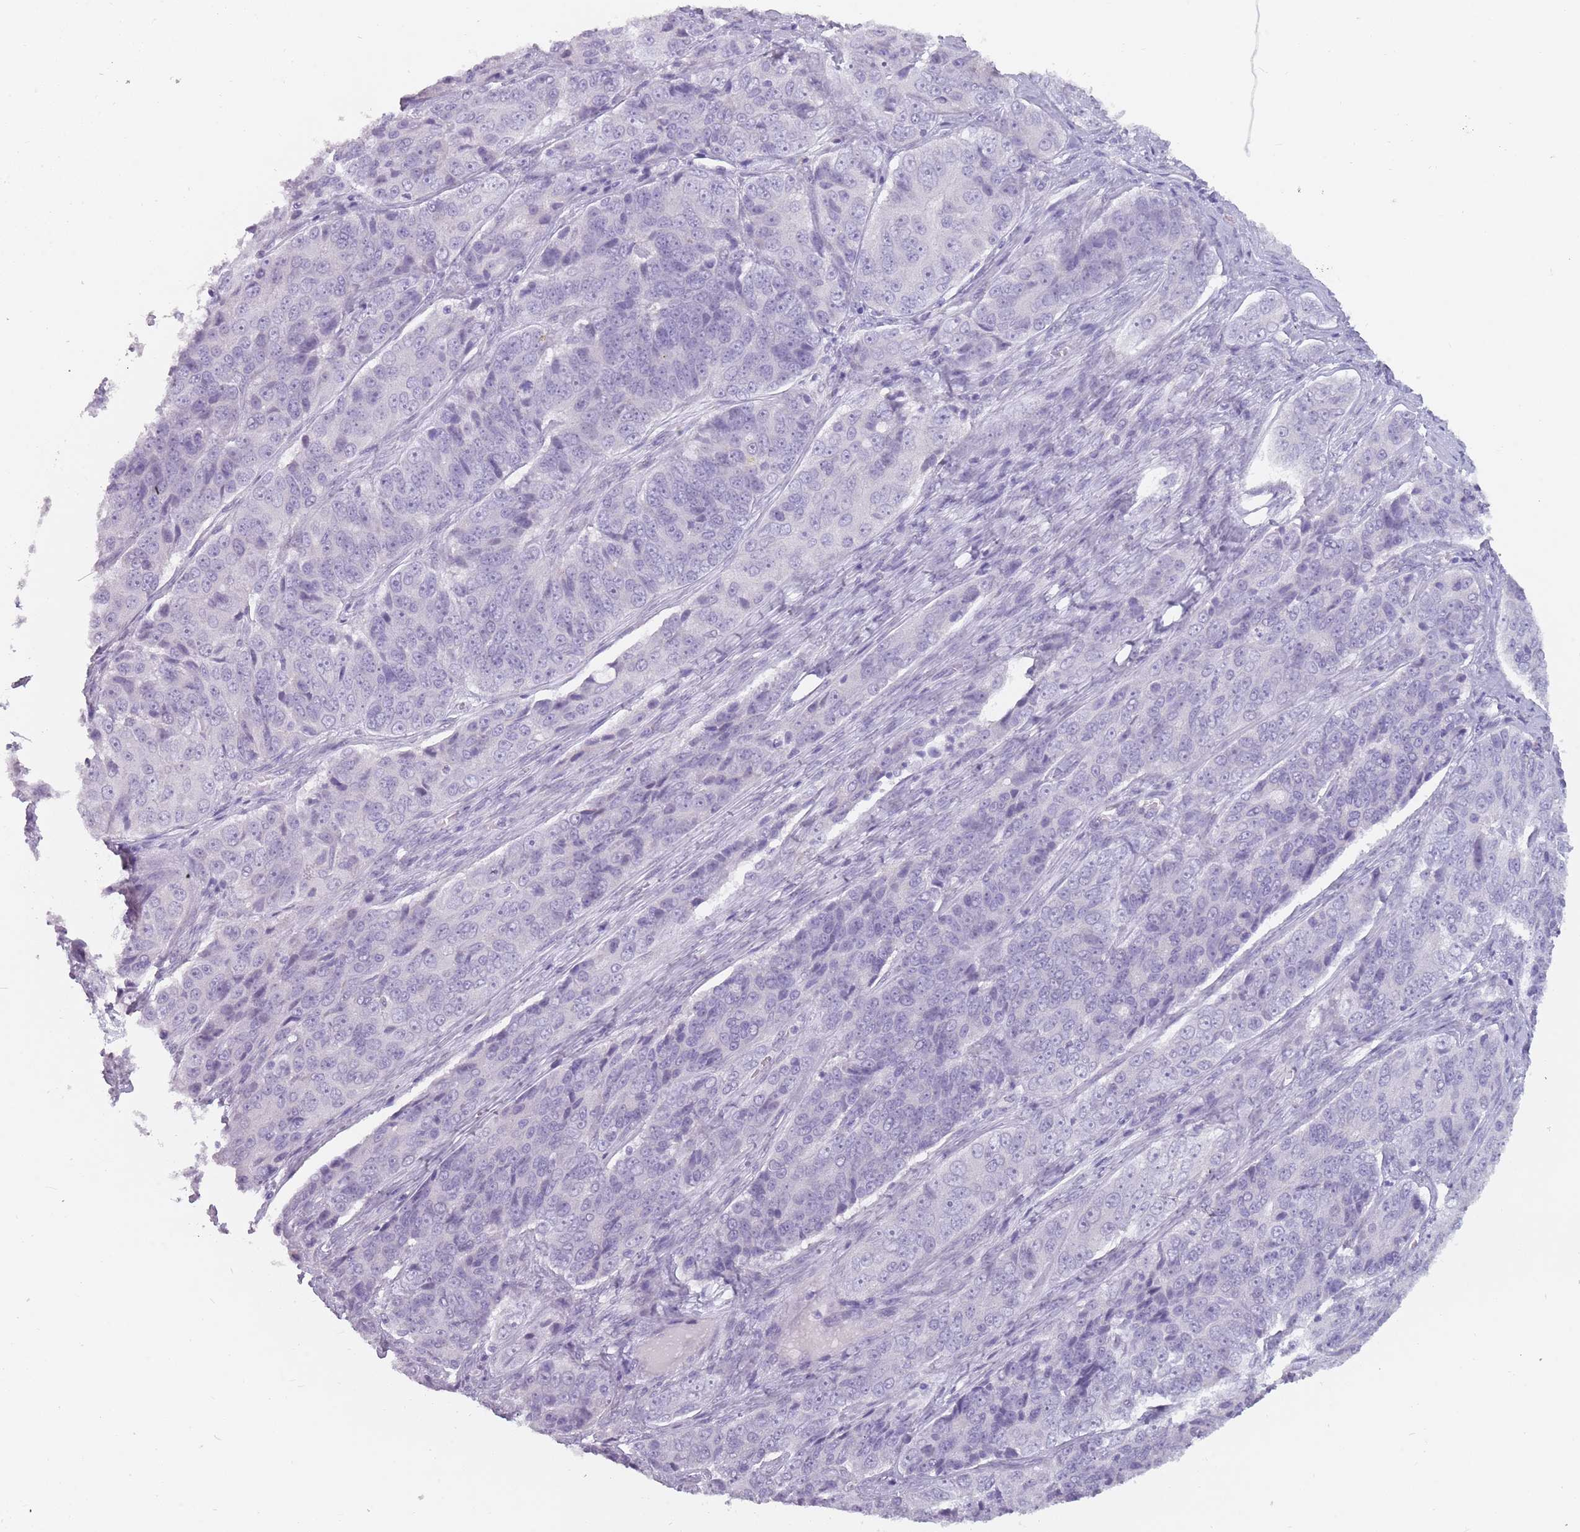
{"staining": {"intensity": "negative", "quantity": "none", "location": "none"}, "tissue": "ovarian cancer", "cell_type": "Tumor cells", "image_type": "cancer", "snomed": [{"axis": "morphology", "description": "Carcinoma, endometroid"}, {"axis": "topography", "description": "Ovary"}], "caption": "Immunohistochemistry image of human endometroid carcinoma (ovarian) stained for a protein (brown), which exhibits no positivity in tumor cells.", "gene": "DDX4", "patient": {"sex": "female", "age": 51}}